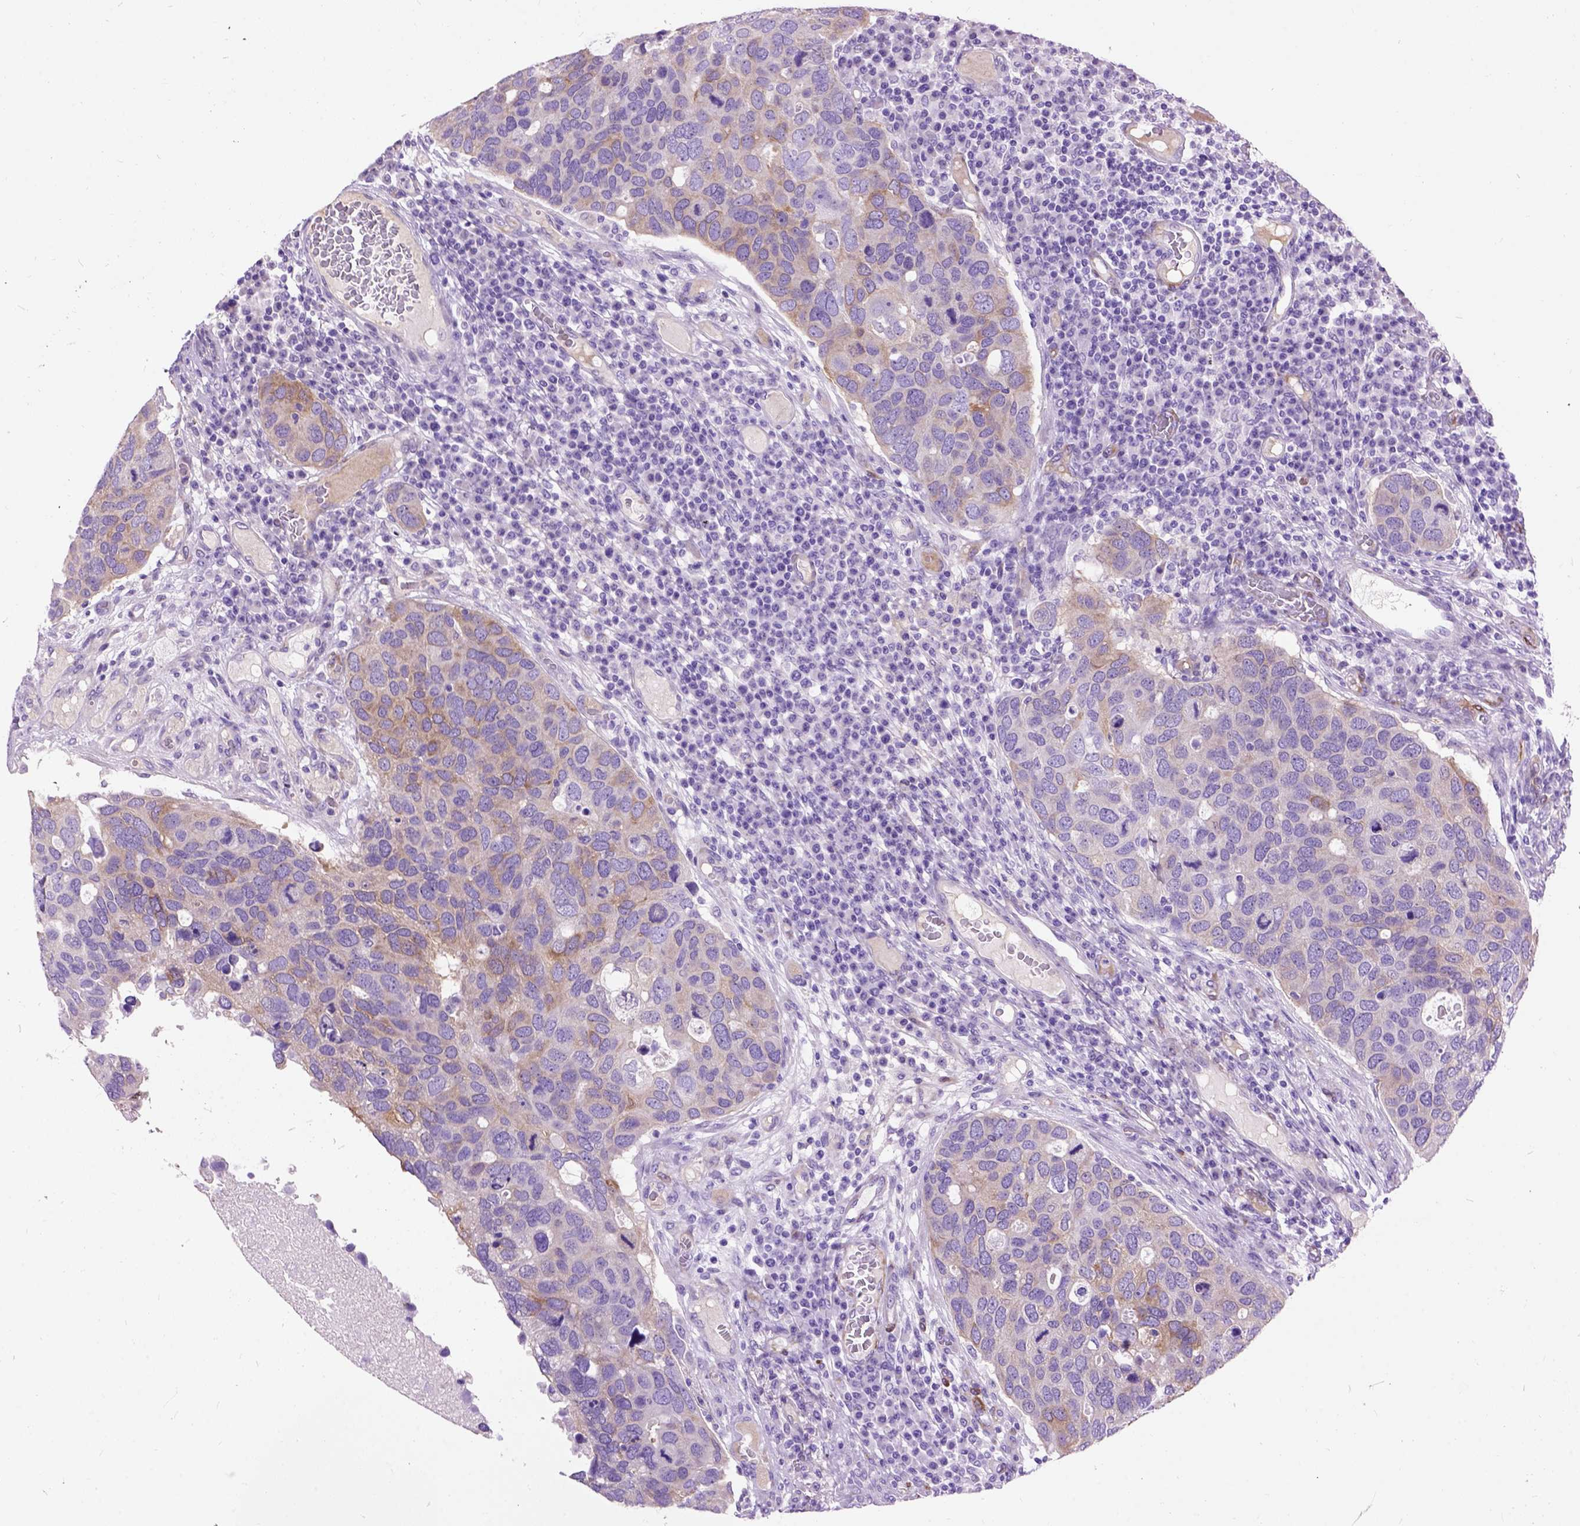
{"staining": {"intensity": "moderate", "quantity": "<25%", "location": "cytoplasmic/membranous"}, "tissue": "breast cancer", "cell_type": "Tumor cells", "image_type": "cancer", "snomed": [{"axis": "morphology", "description": "Duct carcinoma"}, {"axis": "topography", "description": "Breast"}], "caption": "Protein staining shows moderate cytoplasmic/membranous expression in approximately <25% of tumor cells in breast cancer. (DAB (3,3'-diaminobenzidine) IHC with brightfield microscopy, high magnification).", "gene": "MAPT", "patient": {"sex": "female", "age": 83}}